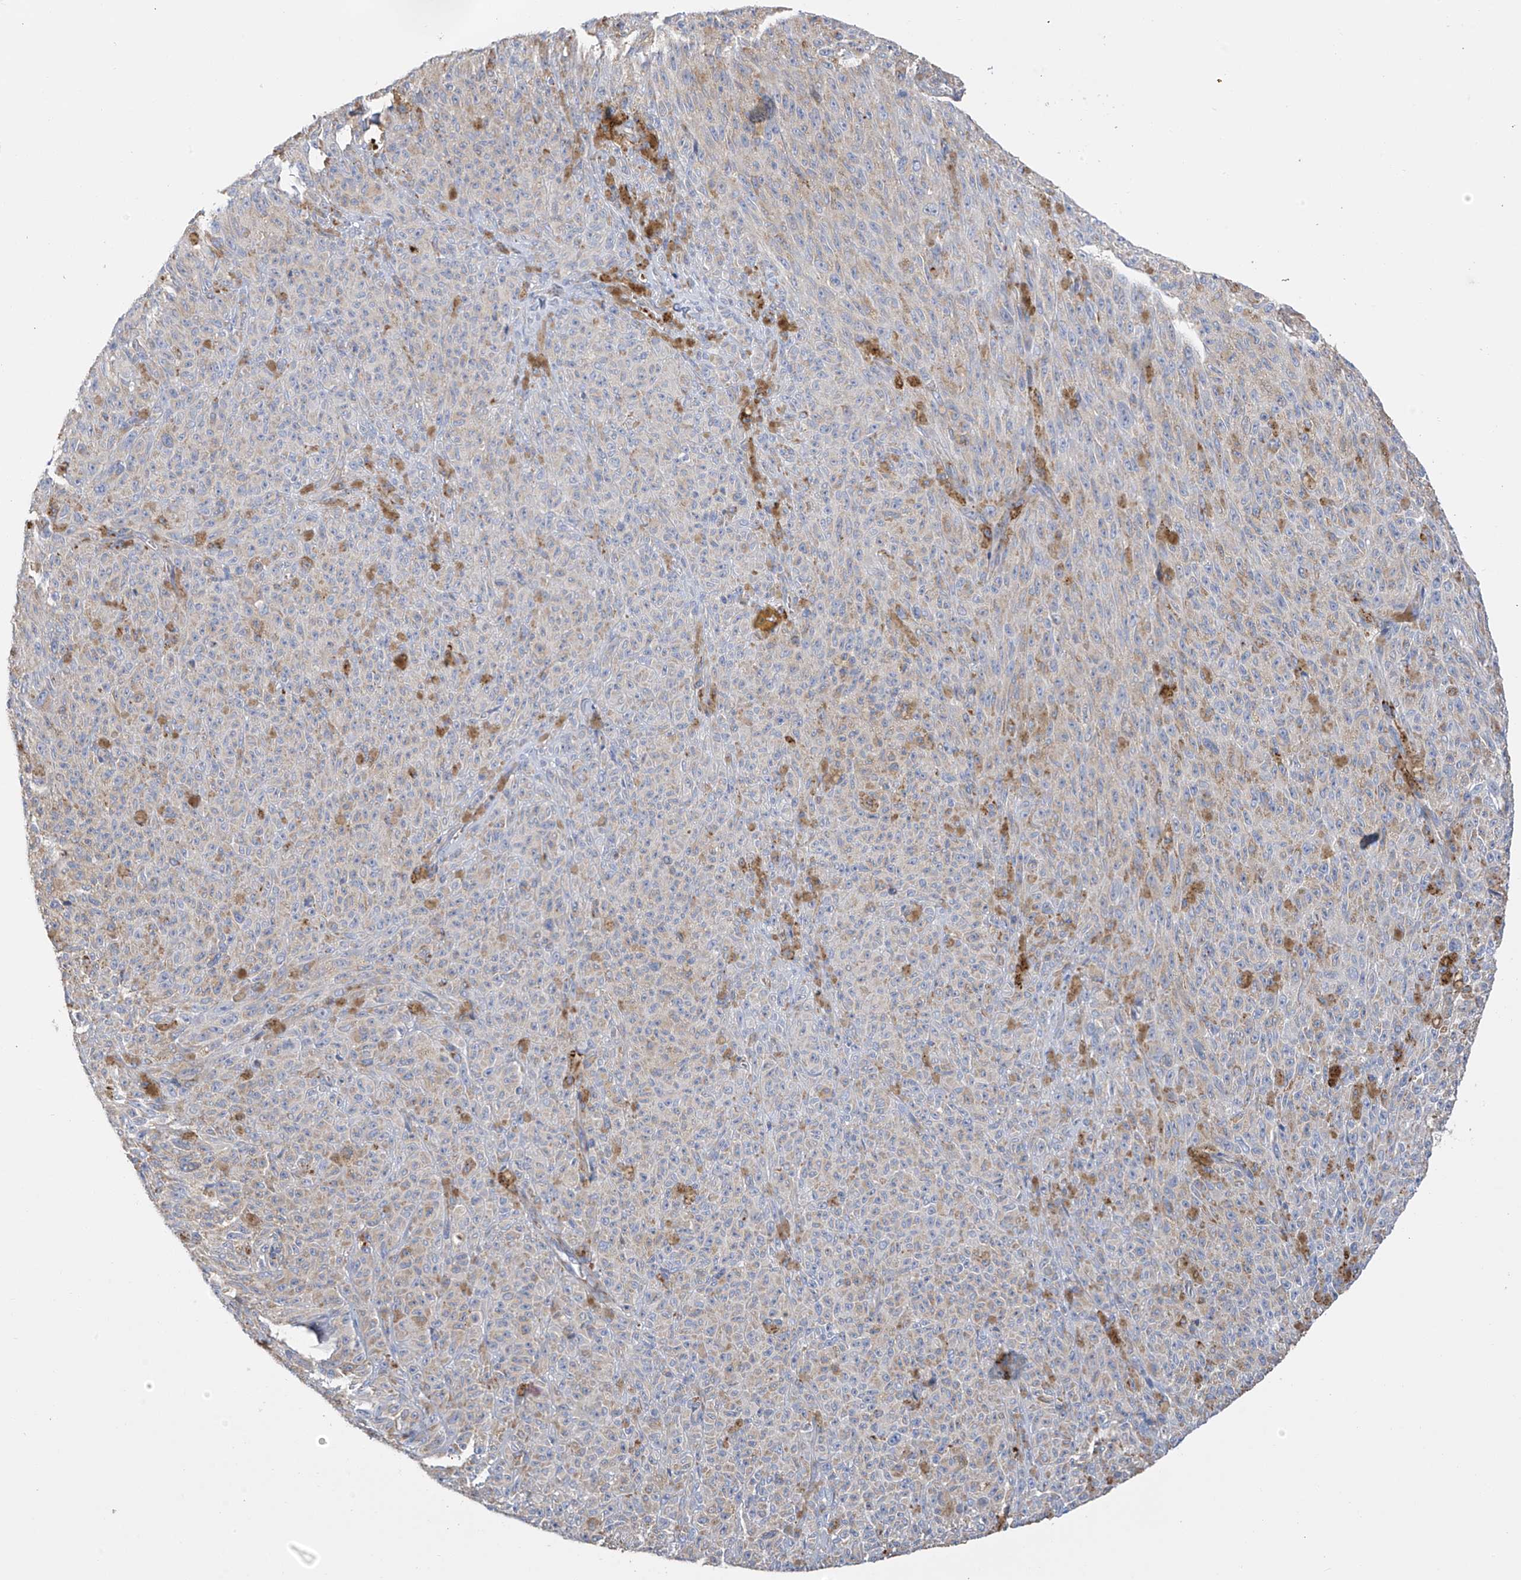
{"staining": {"intensity": "moderate", "quantity": "<25%", "location": "cytoplasmic/membranous"}, "tissue": "melanoma", "cell_type": "Tumor cells", "image_type": "cancer", "snomed": [{"axis": "morphology", "description": "Malignant melanoma, NOS"}, {"axis": "topography", "description": "Skin"}], "caption": "A photomicrograph of malignant melanoma stained for a protein demonstrates moderate cytoplasmic/membranous brown staining in tumor cells.", "gene": "ITM2B", "patient": {"sex": "female", "age": 82}}